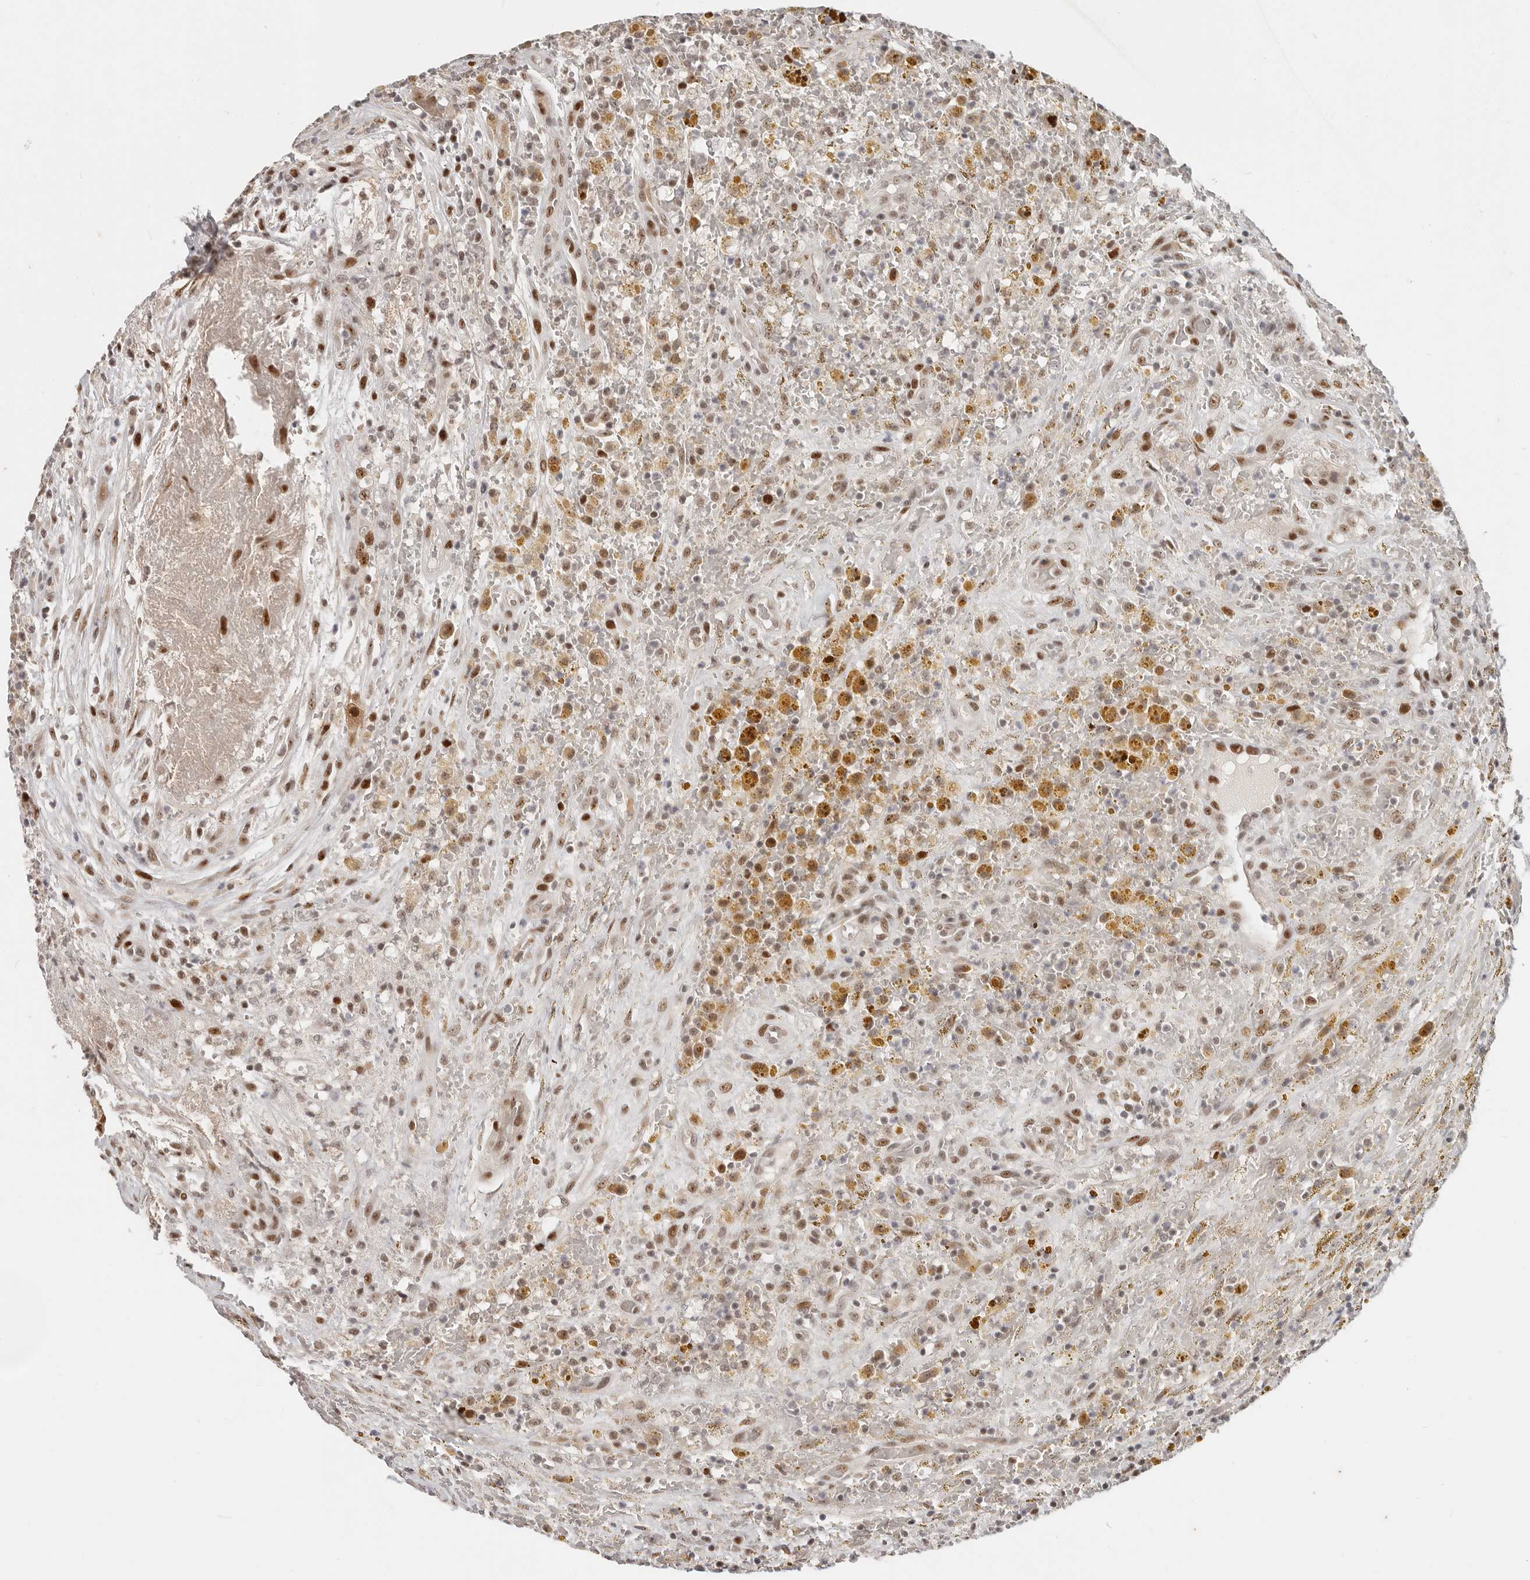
{"staining": {"intensity": "moderate", "quantity": ">75%", "location": "cytoplasmic/membranous,nuclear"}, "tissue": "thyroid cancer", "cell_type": "Tumor cells", "image_type": "cancer", "snomed": [{"axis": "morphology", "description": "Papillary adenocarcinoma, NOS"}, {"axis": "topography", "description": "Thyroid gland"}], "caption": "Protein analysis of thyroid cancer tissue shows moderate cytoplasmic/membranous and nuclear staining in approximately >75% of tumor cells.", "gene": "RFC2", "patient": {"sex": "male", "age": 77}}